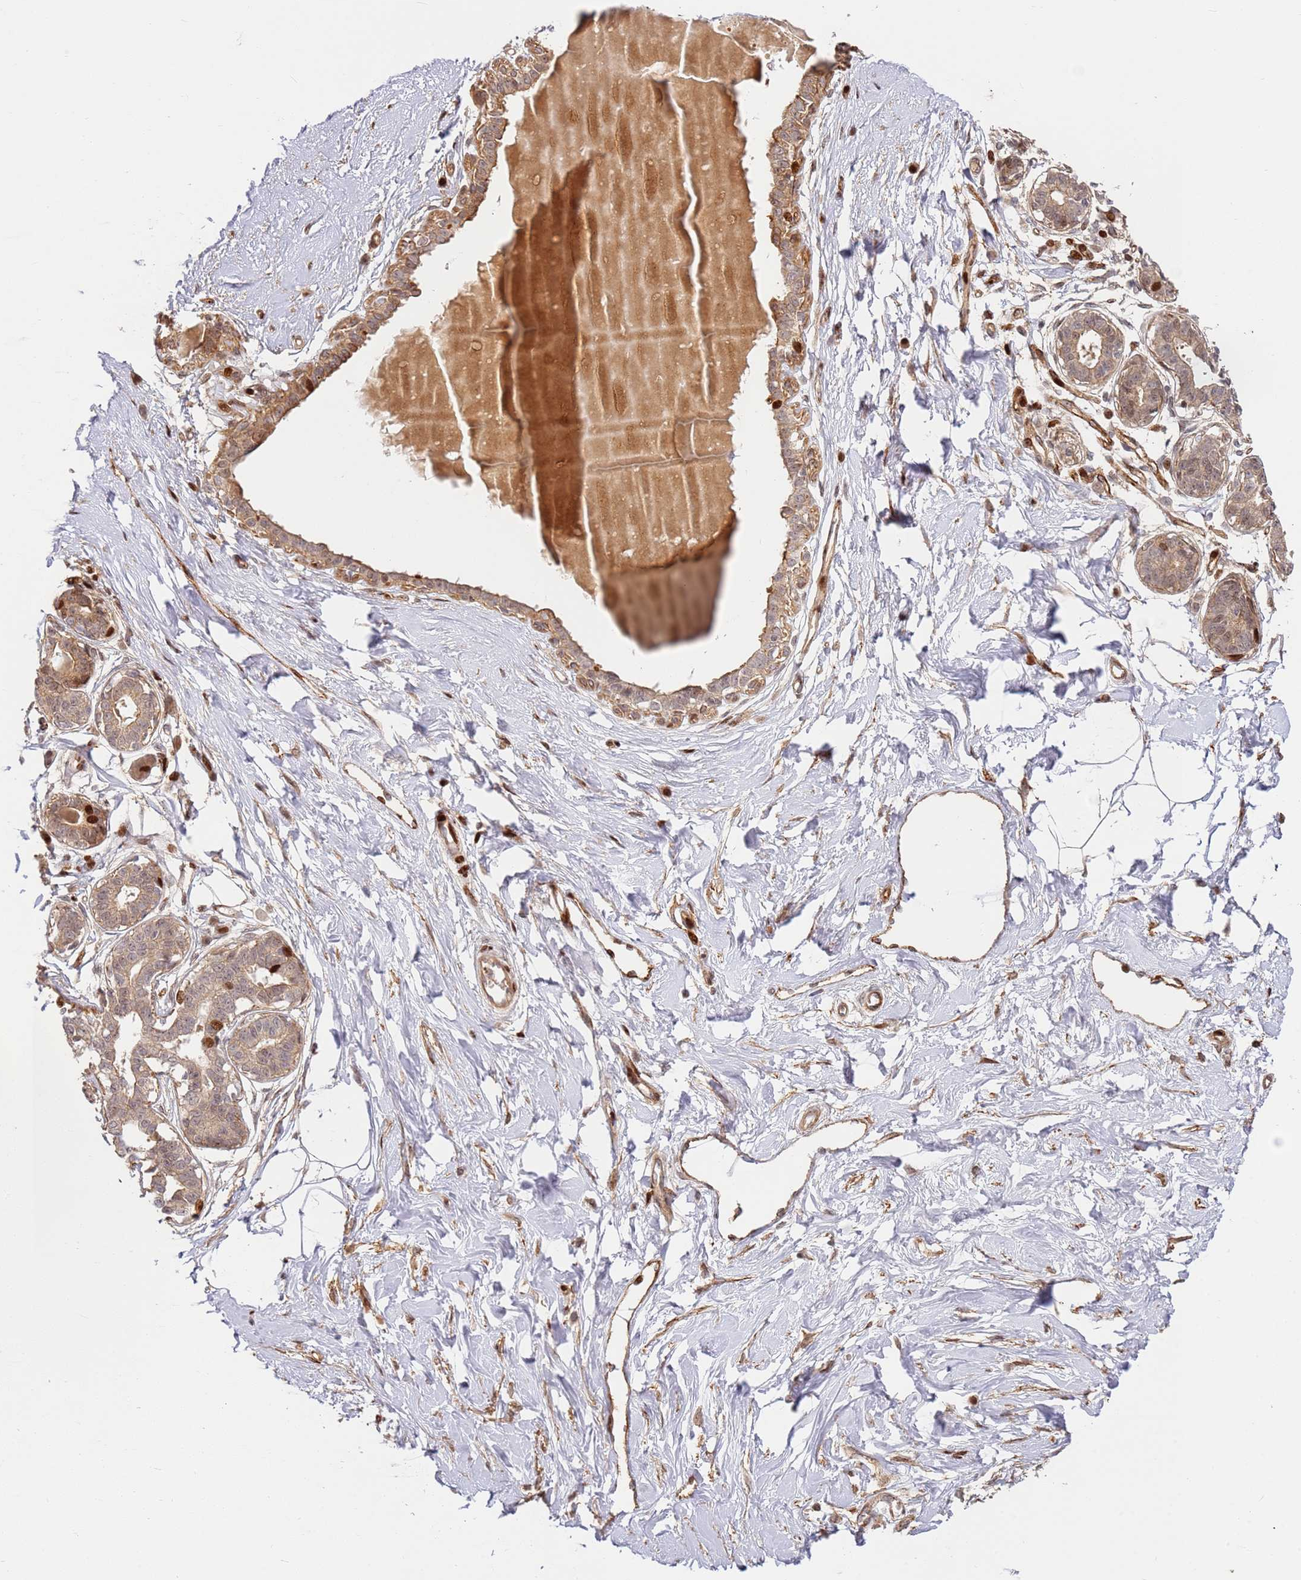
{"staining": {"intensity": "moderate", "quantity": ">75%", "location": "cytoplasmic/membranous,nuclear"}, "tissue": "breast", "cell_type": "Adipocytes", "image_type": "normal", "snomed": [{"axis": "morphology", "description": "Normal tissue, NOS"}, {"axis": "topography", "description": "Breast"}], "caption": "Normal breast was stained to show a protein in brown. There is medium levels of moderate cytoplasmic/membranous,nuclear expression in about >75% of adipocytes. The protein is shown in brown color, while the nuclei are stained blue.", "gene": "TMEM233", "patient": {"sex": "female", "age": 45}}